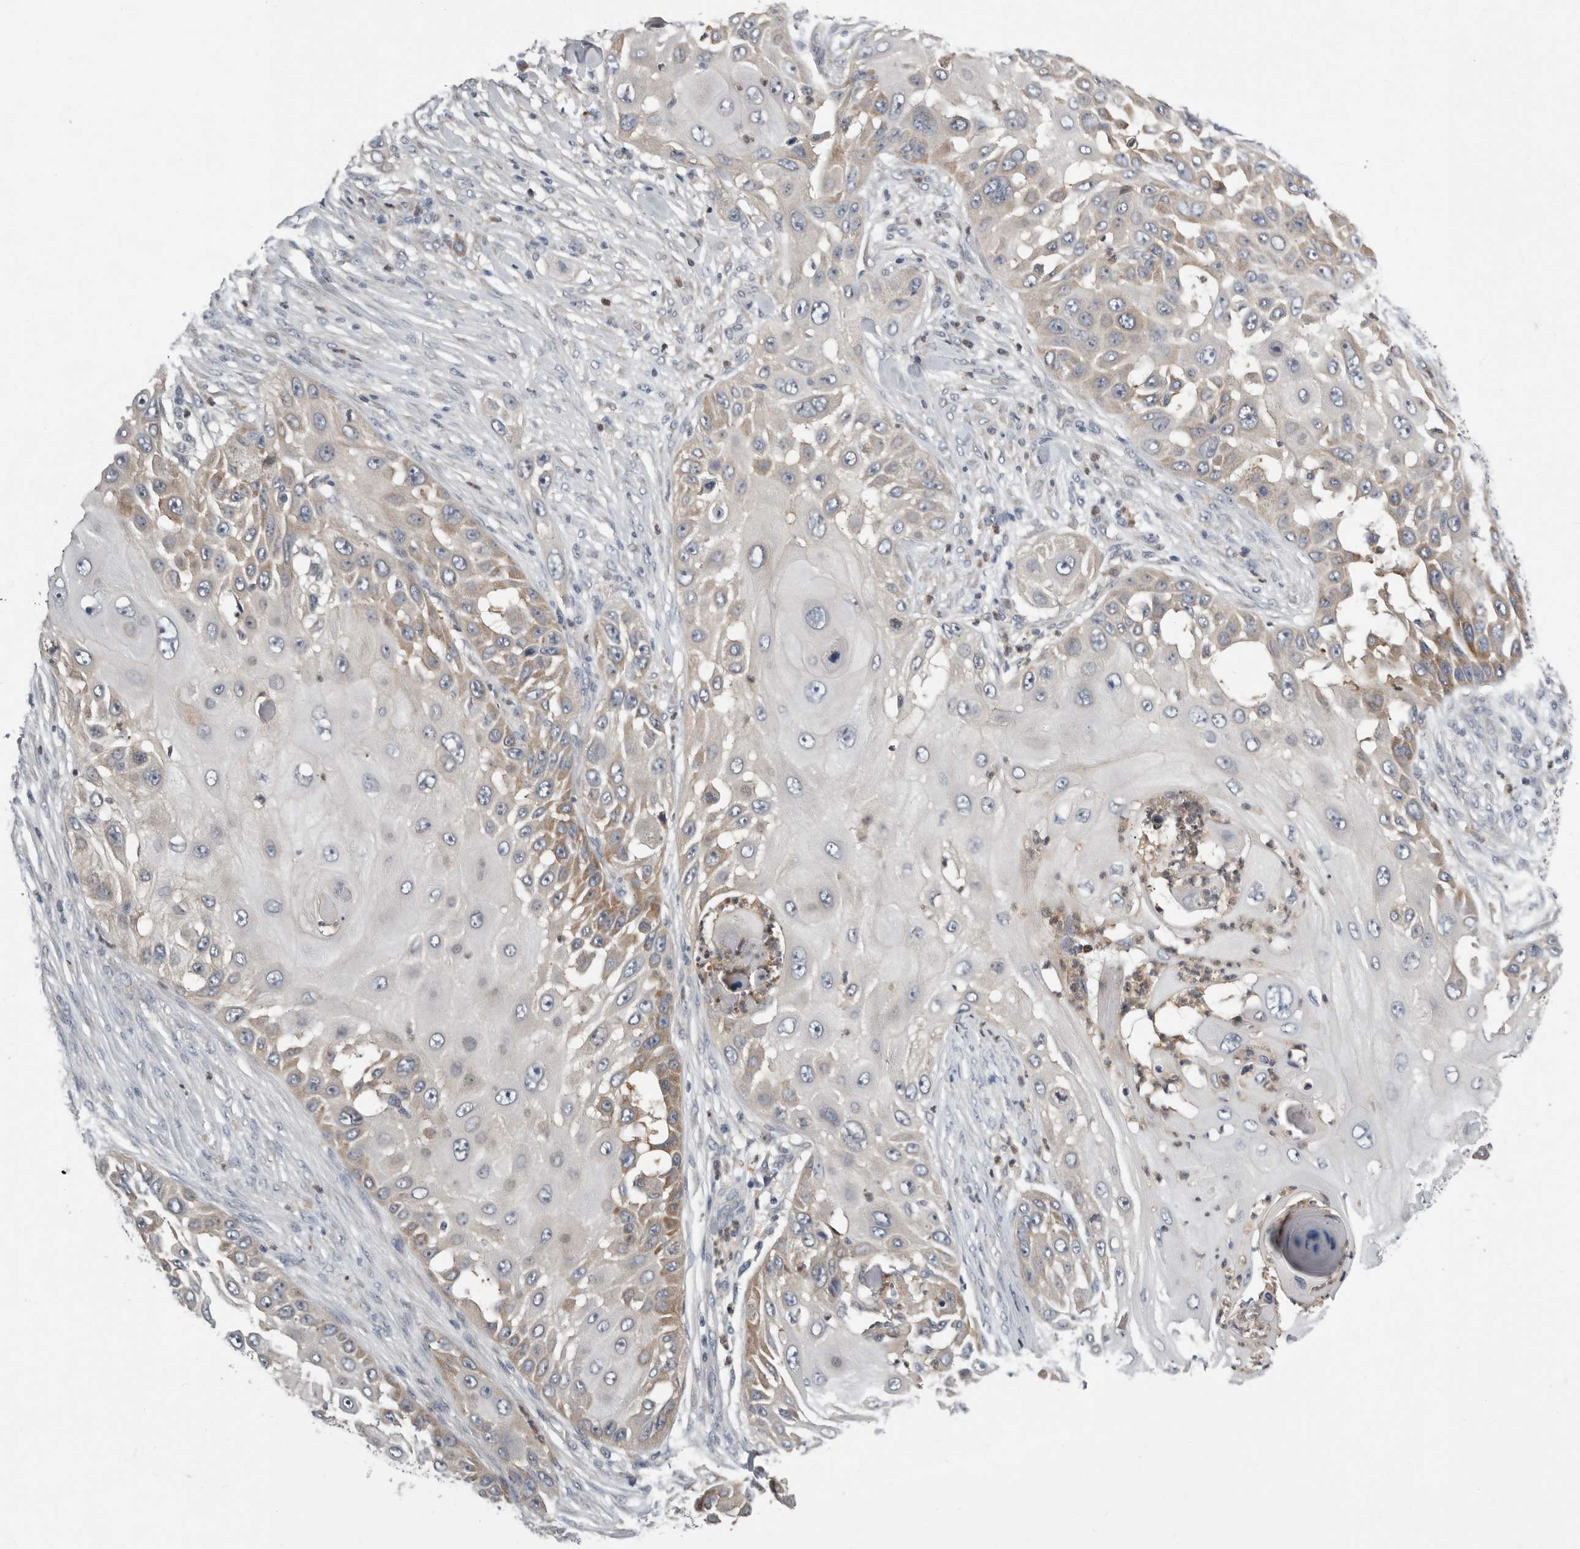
{"staining": {"intensity": "weak", "quantity": ">75%", "location": "cytoplasmic/membranous"}, "tissue": "skin cancer", "cell_type": "Tumor cells", "image_type": "cancer", "snomed": [{"axis": "morphology", "description": "Squamous cell carcinoma, NOS"}, {"axis": "topography", "description": "Skin"}], "caption": "Human skin cancer (squamous cell carcinoma) stained for a protein (brown) reveals weak cytoplasmic/membranous positive expression in approximately >75% of tumor cells.", "gene": "RALGPS2", "patient": {"sex": "female", "age": 44}}